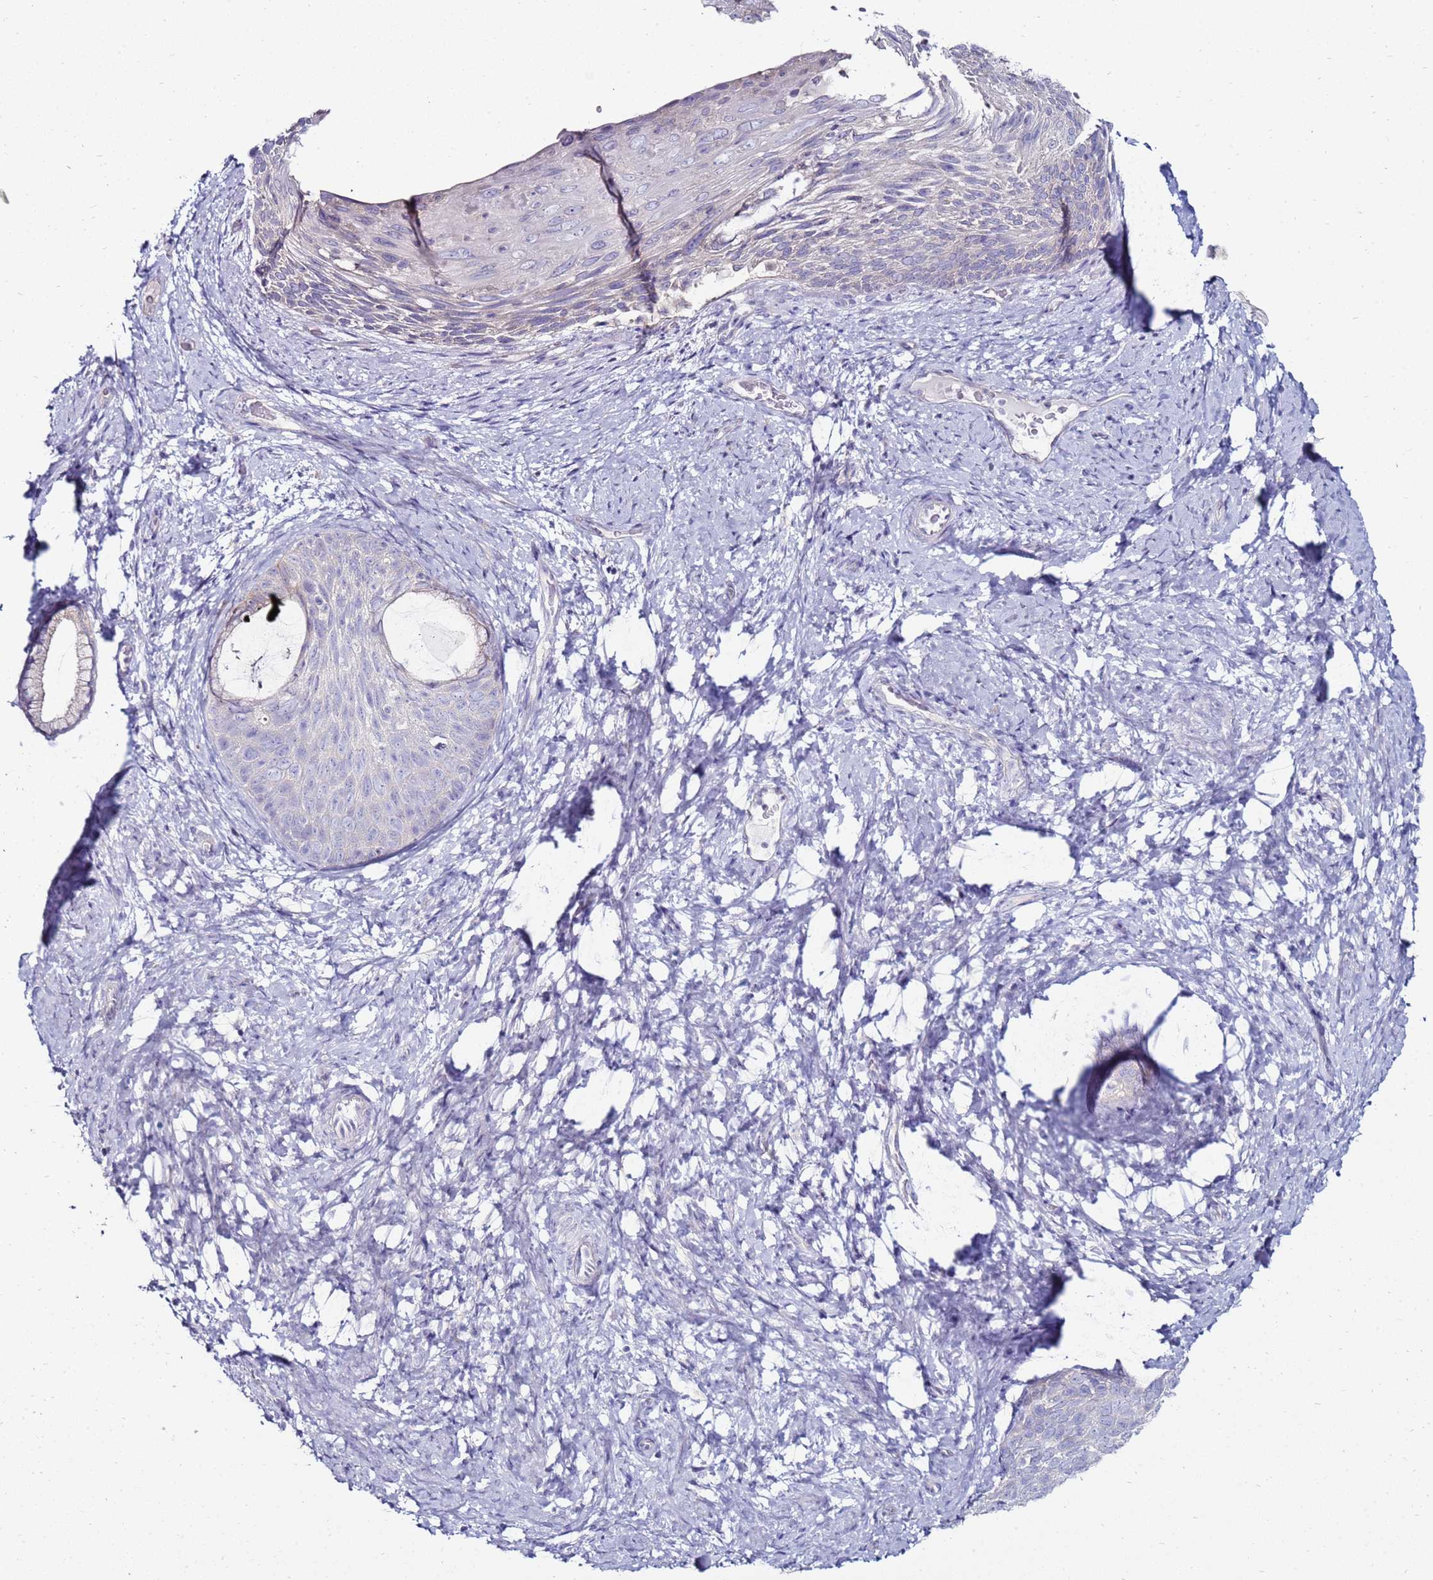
{"staining": {"intensity": "negative", "quantity": "none", "location": "none"}, "tissue": "cervical cancer", "cell_type": "Tumor cells", "image_type": "cancer", "snomed": [{"axis": "morphology", "description": "Squamous cell carcinoma, NOS"}, {"axis": "topography", "description": "Cervix"}], "caption": "A micrograph of squamous cell carcinoma (cervical) stained for a protein reveals no brown staining in tumor cells.", "gene": "GPN3", "patient": {"sex": "female", "age": 80}}